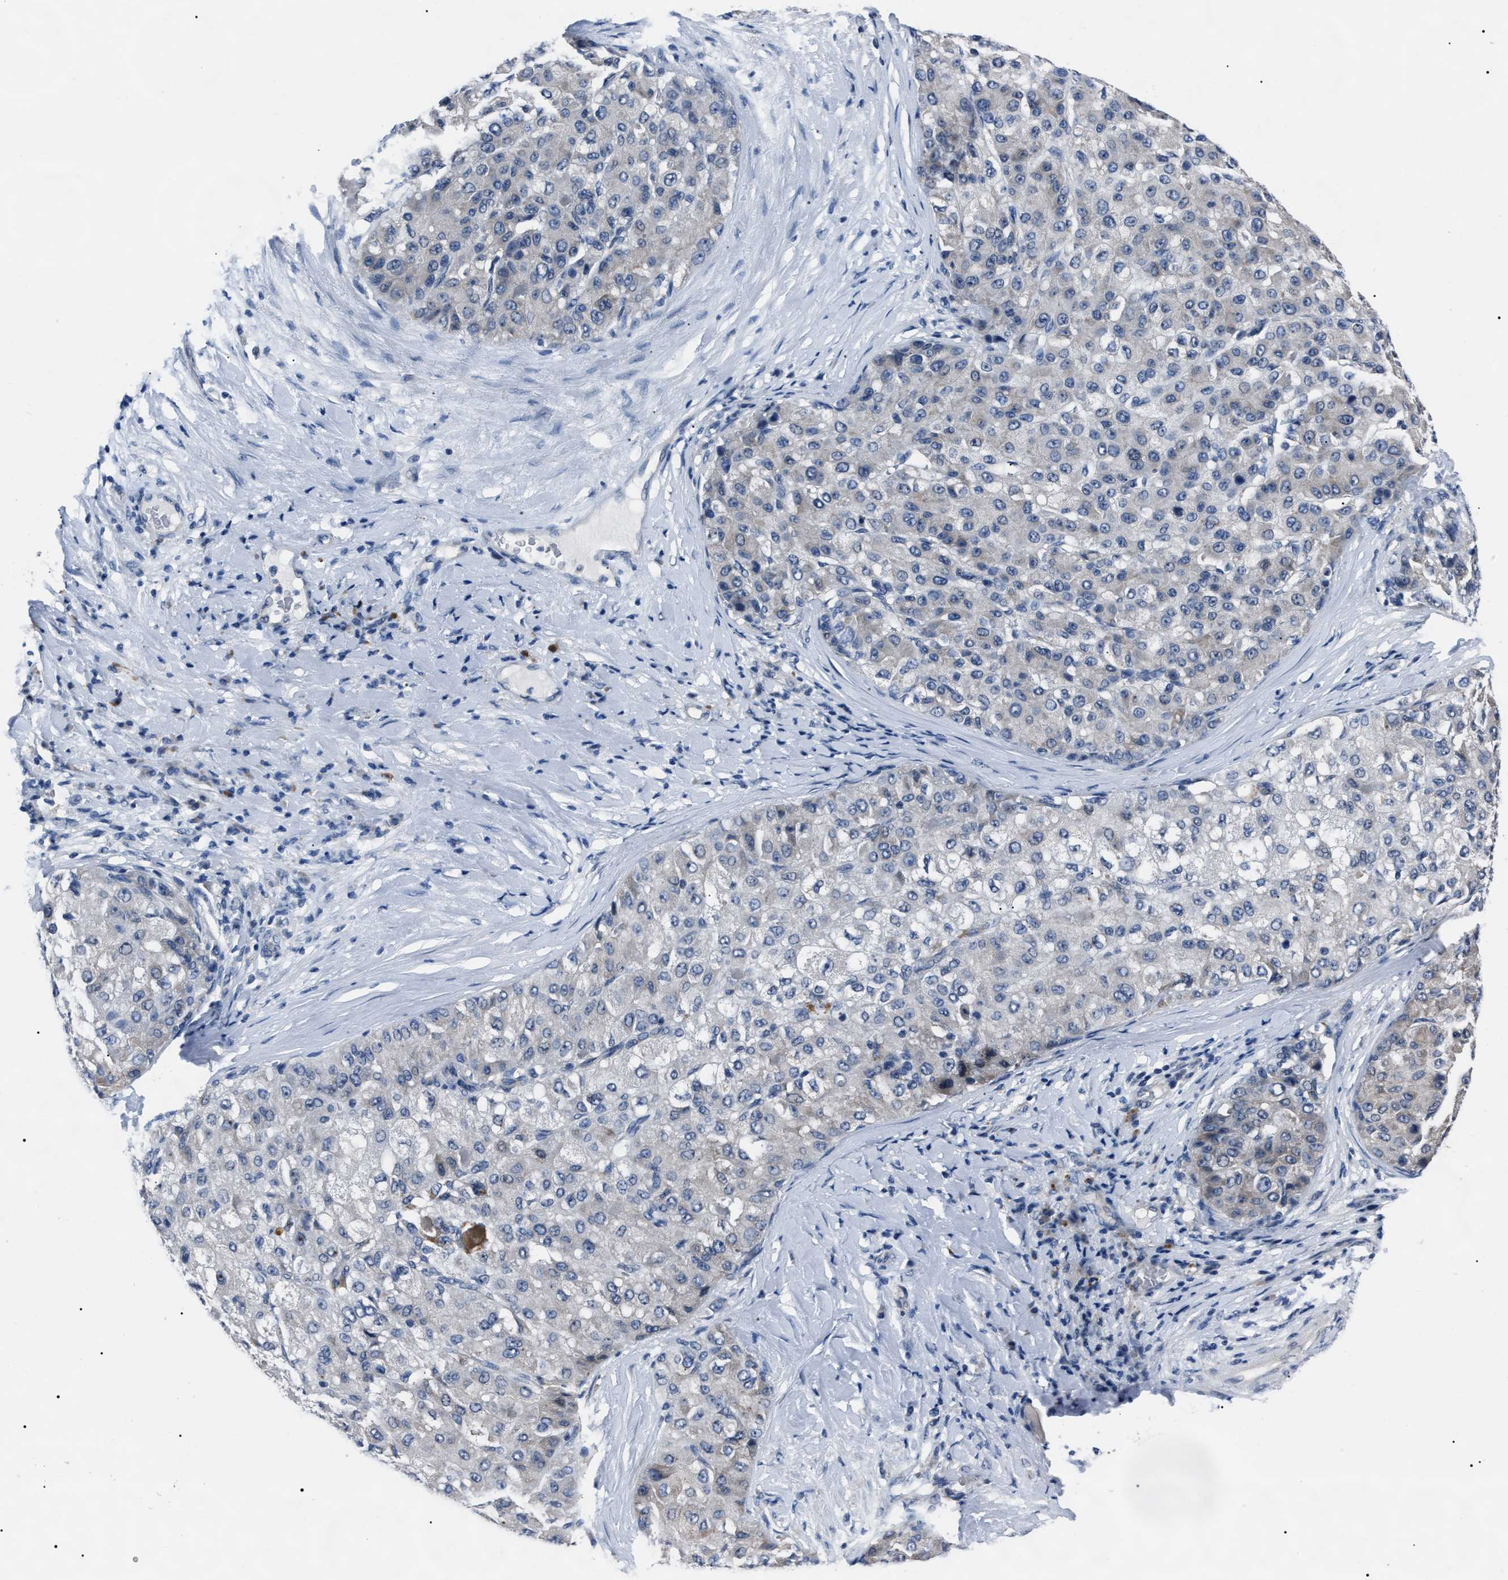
{"staining": {"intensity": "negative", "quantity": "none", "location": "none"}, "tissue": "liver cancer", "cell_type": "Tumor cells", "image_type": "cancer", "snomed": [{"axis": "morphology", "description": "Carcinoma, Hepatocellular, NOS"}, {"axis": "topography", "description": "Liver"}], "caption": "DAB (3,3'-diaminobenzidine) immunohistochemical staining of human liver hepatocellular carcinoma exhibits no significant staining in tumor cells. (Stains: DAB (3,3'-diaminobenzidine) immunohistochemistry with hematoxylin counter stain, Microscopy: brightfield microscopy at high magnification).", "gene": "LRWD1", "patient": {"sex": "male", "age": 80}}